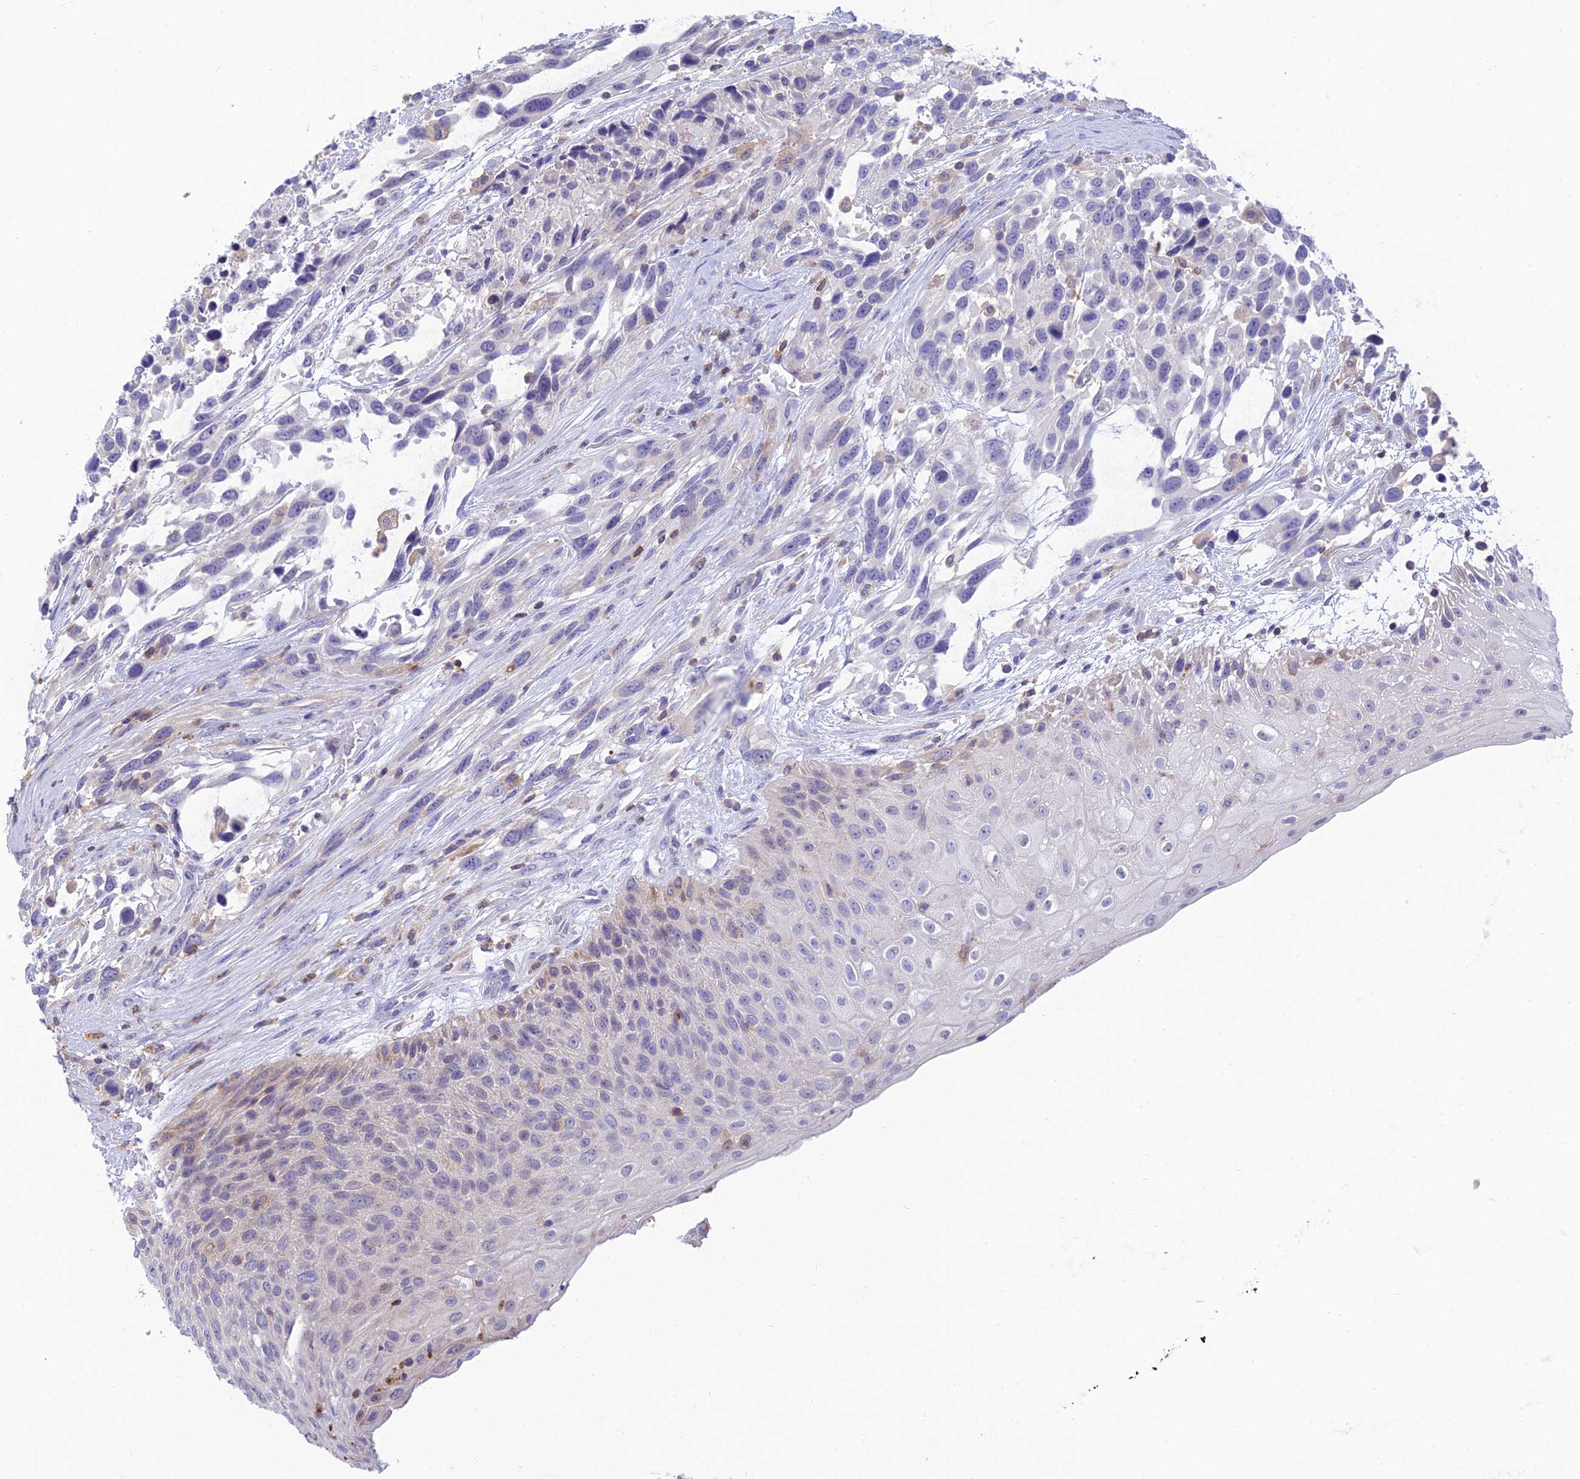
{"staining": {"intensity": "negative", "quantity": "none", "location": "none"}, "tissue": "urothelial cancer", "cell_type": "Tumor cells", "image_type": "cancer", "snomed": [{"axis": "morphology", "description": "Urothelial carcinoma, High grade"}, {"axis": "topography", "description": "Urinary bladder"}], "caption": "An image of human high-grade urothelial carcinoma is negative for staining in tumor cells.", "gene": "FAM76A", "patient": {"sex": "female", "age": 70}}